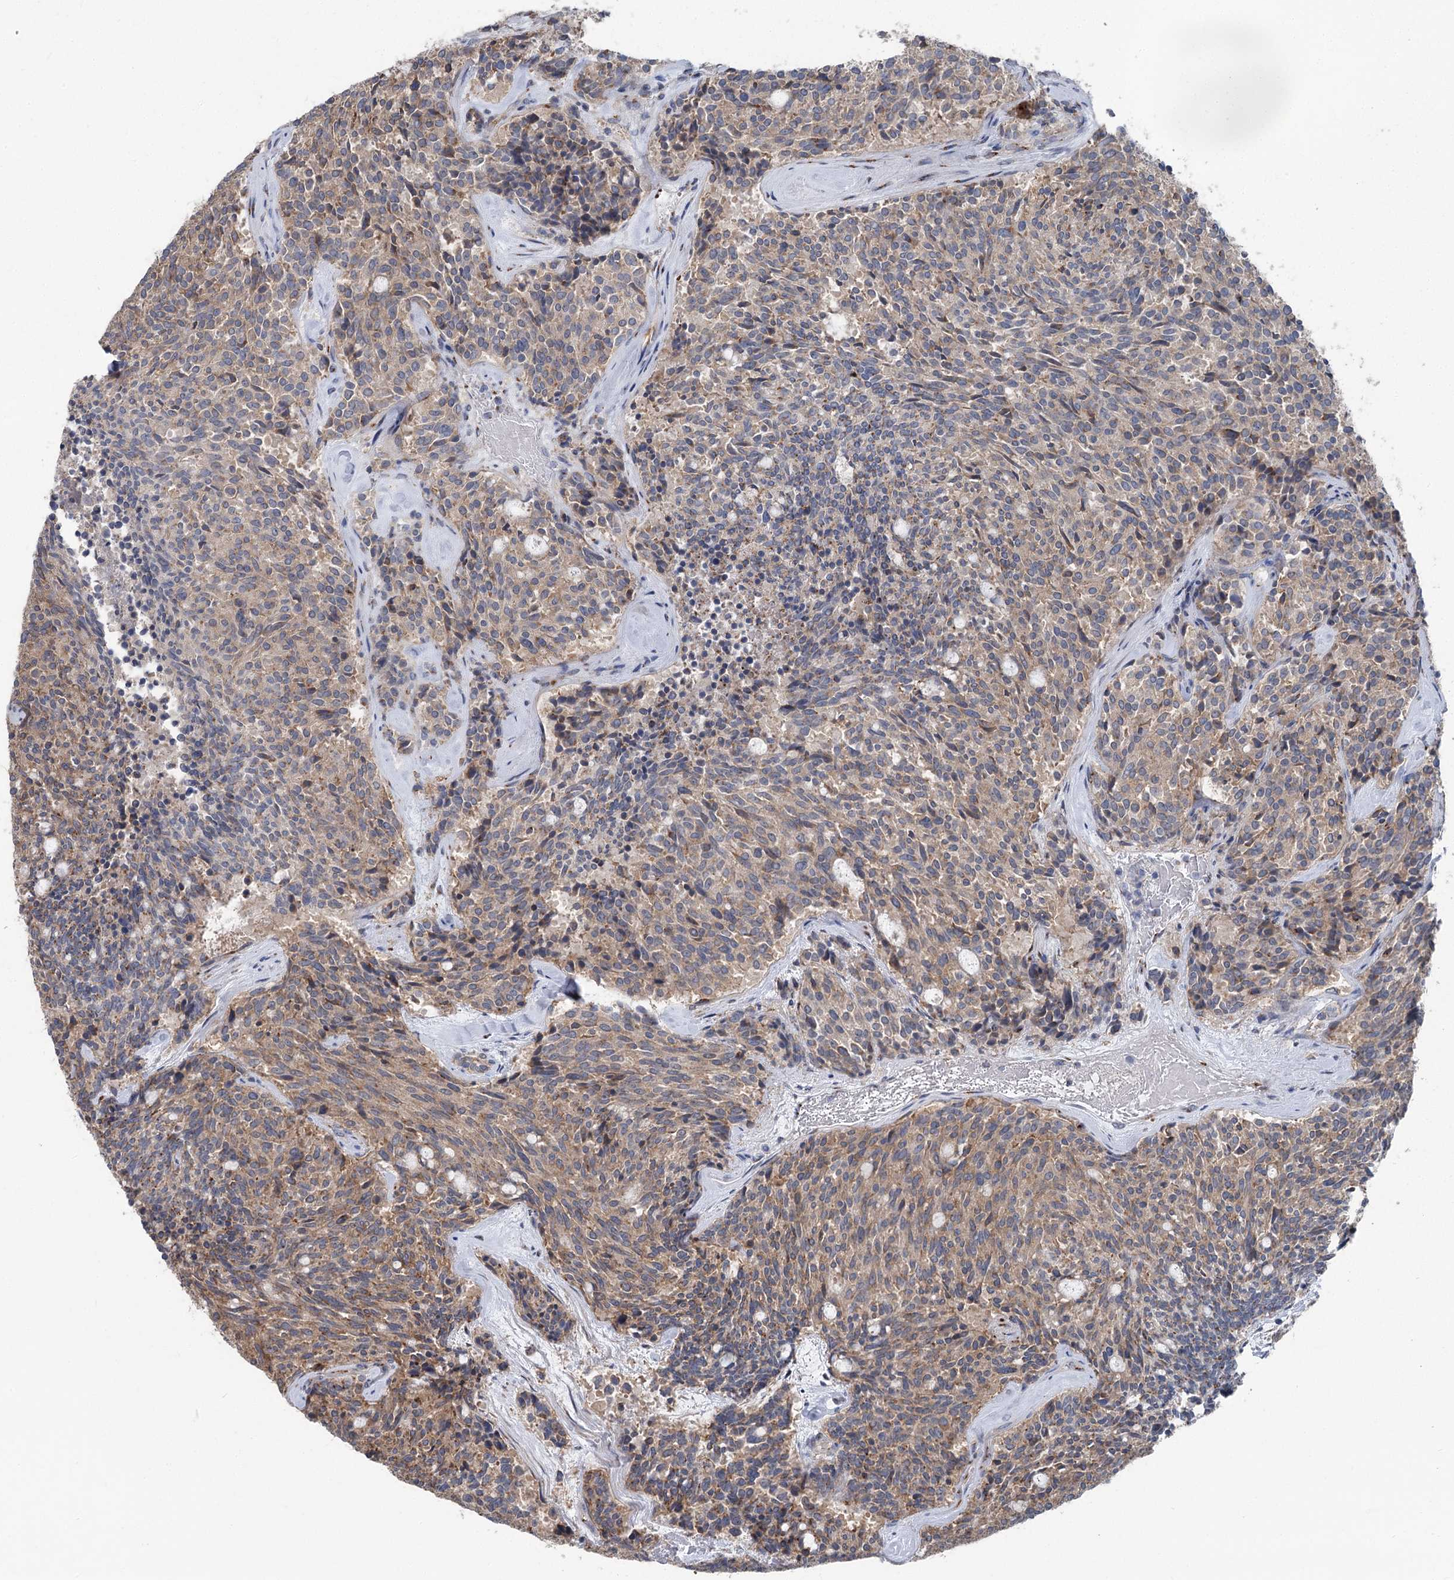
{"staining": {"intensity": "moderate", "quantity": "25%-75%", "location": "cytoplasmic/membranous"}, "tissue": "carcinoid", "cell_type": "Tumor cells", "image_type": "cancer", "snomed": [{"axis": "morphology", "description": "Carcinoid, malignant, NOS"}, {"axis": "topography", "description": "Pancreas"}], "caption": "A brown stain labels moderate cytoplasmic/membranous expression of a protein in human malignant carcinoid tumor cells.", "gene": "ITIH5", "patient": {"sex": "female", "age": 54}}